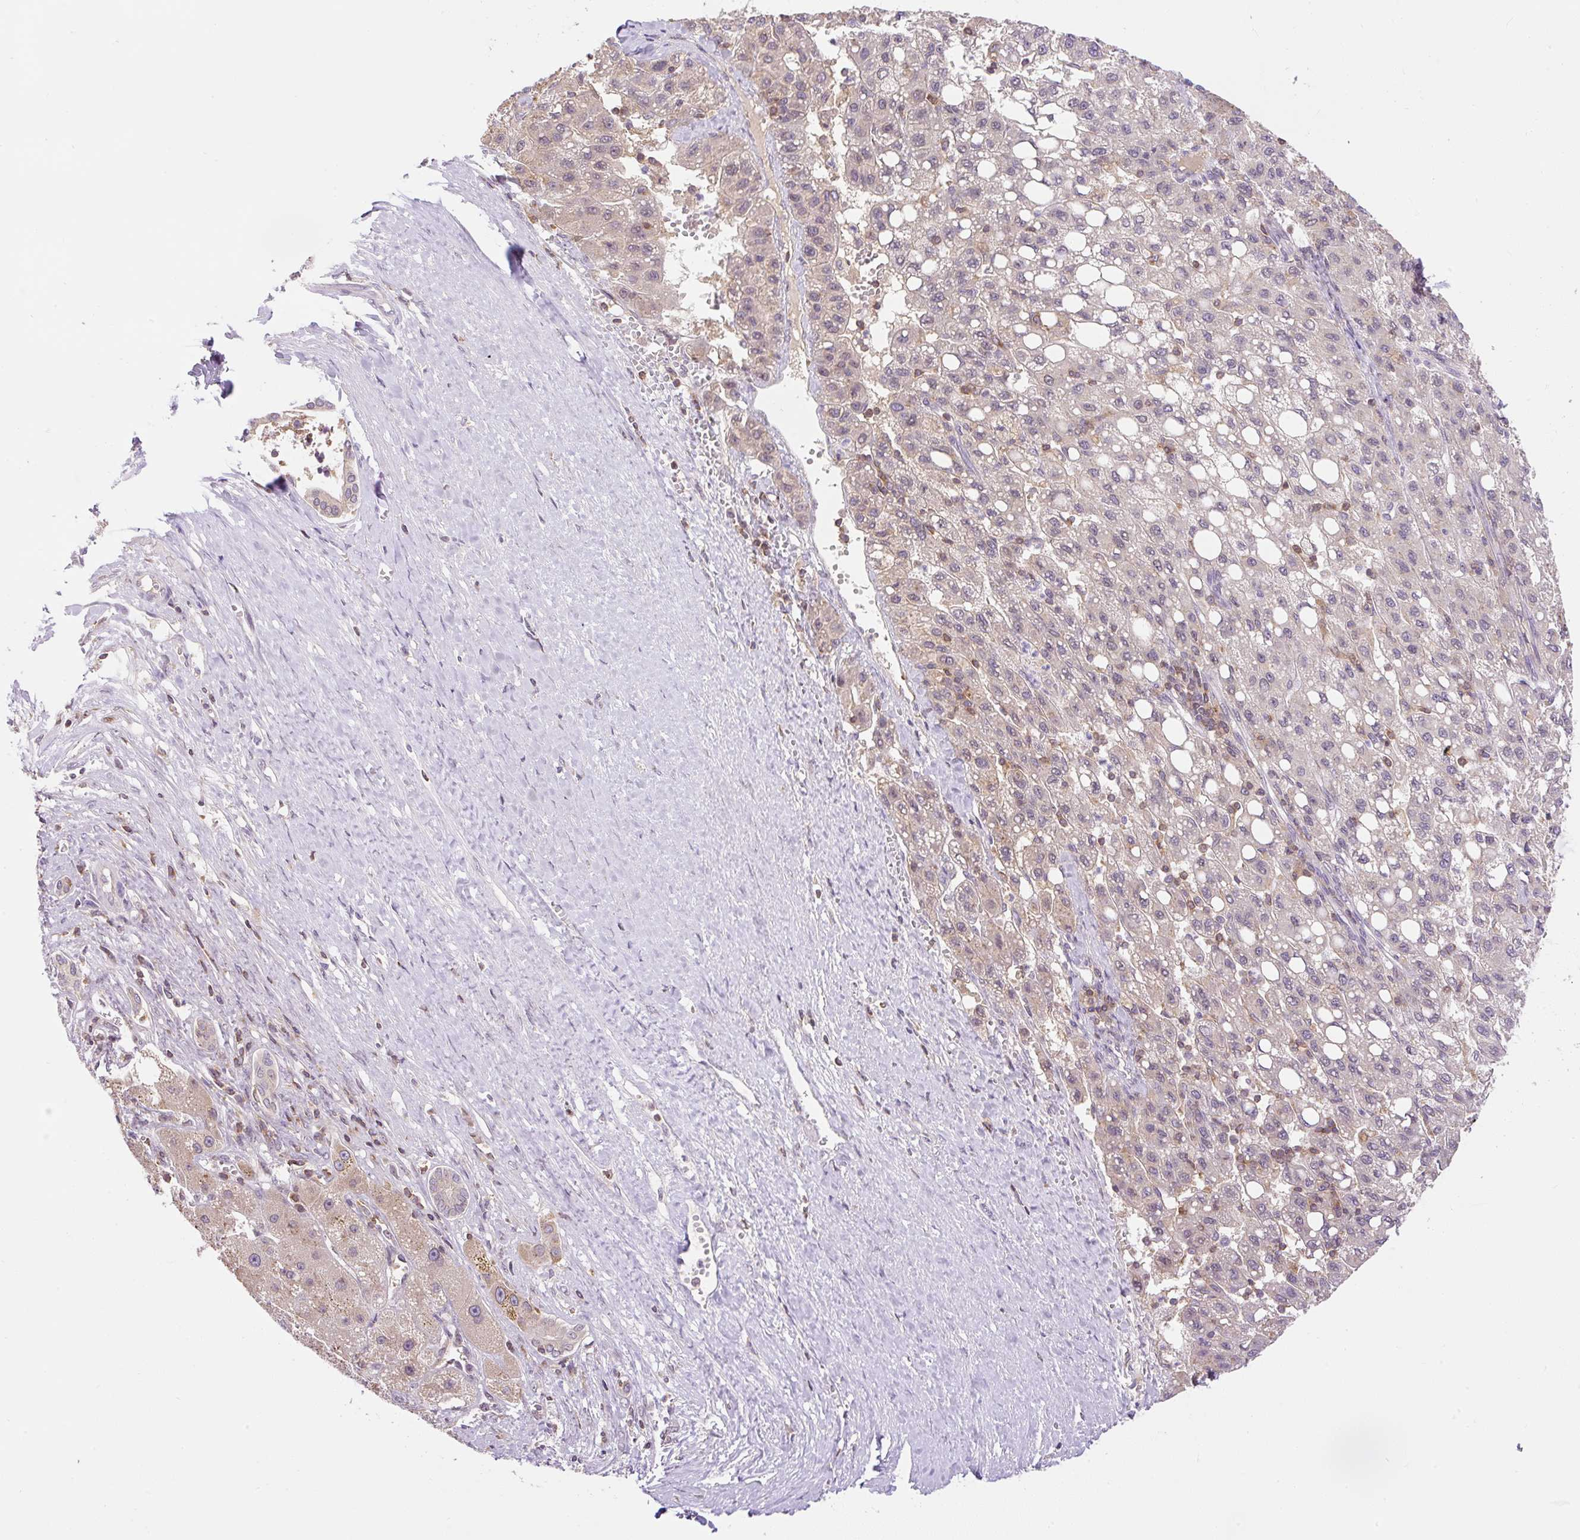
{"staining": {"intensity": "weak", "quantity": "<25%", "location": "cytoplasmic/membranous,nuclear"}, "tissue": "liver cancer", "cell_type": "Tumor cells", "image_type": "cancer", "snomed": [{"axis": "morphology", "description": "Carcinoma, Hepatocellular, NOS"}, {"axis": "topography", "description": "Liver"}], "caption": "Immunohistochemical staining of liver cancer (hepatocellular carcinoma) displays no significant staining in tumor cells. (DAB (3,3'-diaminobenzidine) immunohistochemistry visualized using brightfield microscopy, high magnification).", "gene": "CARD11", "patient": {"sex": "female", "age": 82}}